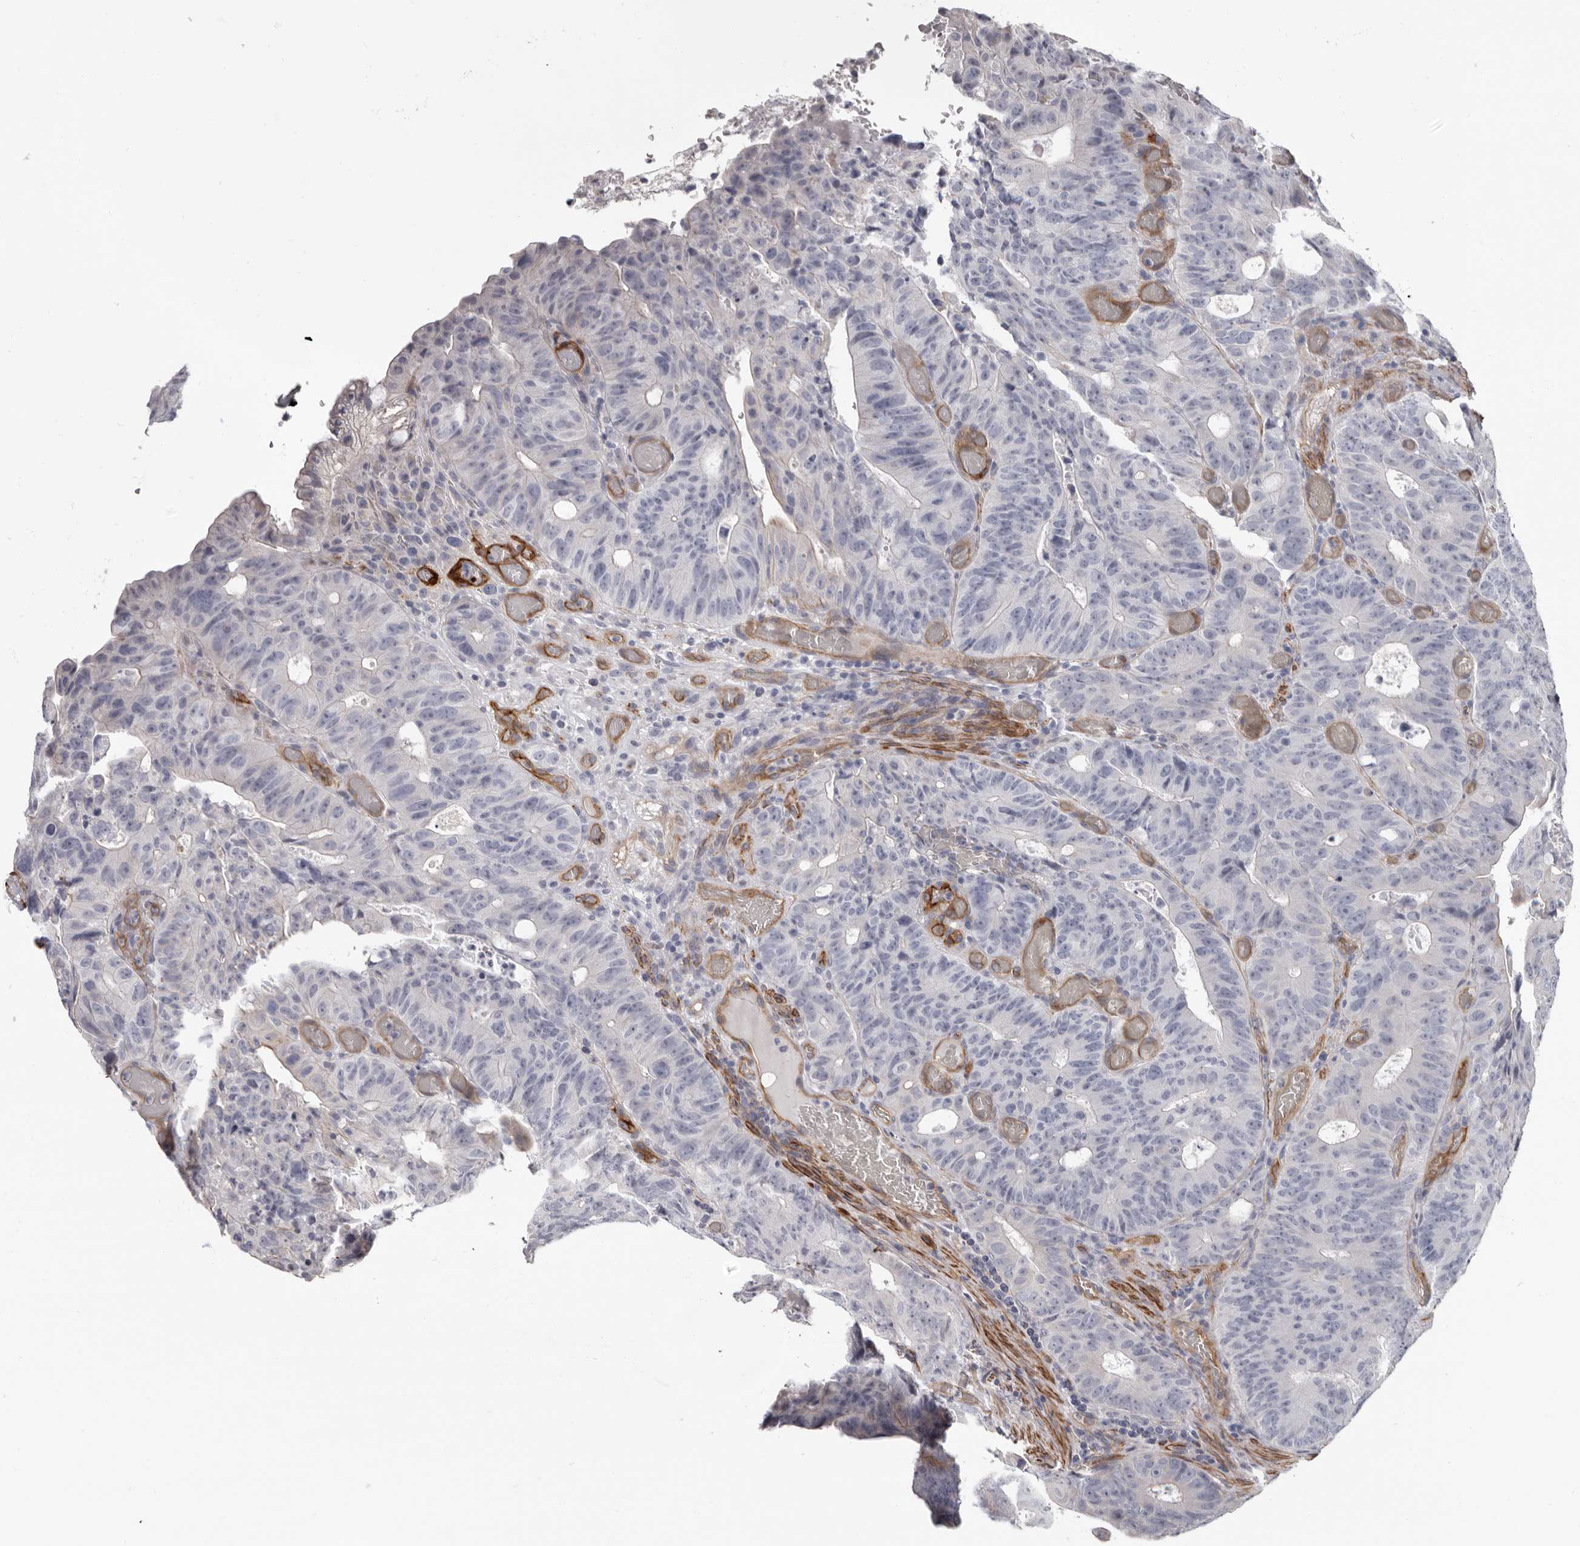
{"staining": {"intensity": "negative", "quantity": "none", "location": "none"}, "tissue": "colorectal cancer", "cell_type": "Tumor cells", "image_type": "cancer", "snomed": [{"axis": "morphology", "description": "Adenocarcinoma, NOS"}, {"axis": "topography", "description": "Colon"}], "caption": "Immunohistochemical staining of colorectal cancer (adenocarcinoma) displays no significant staining in tumor cells.", "gene": "ADGRL4", "patient": {"sex": "male", "age": 87}}